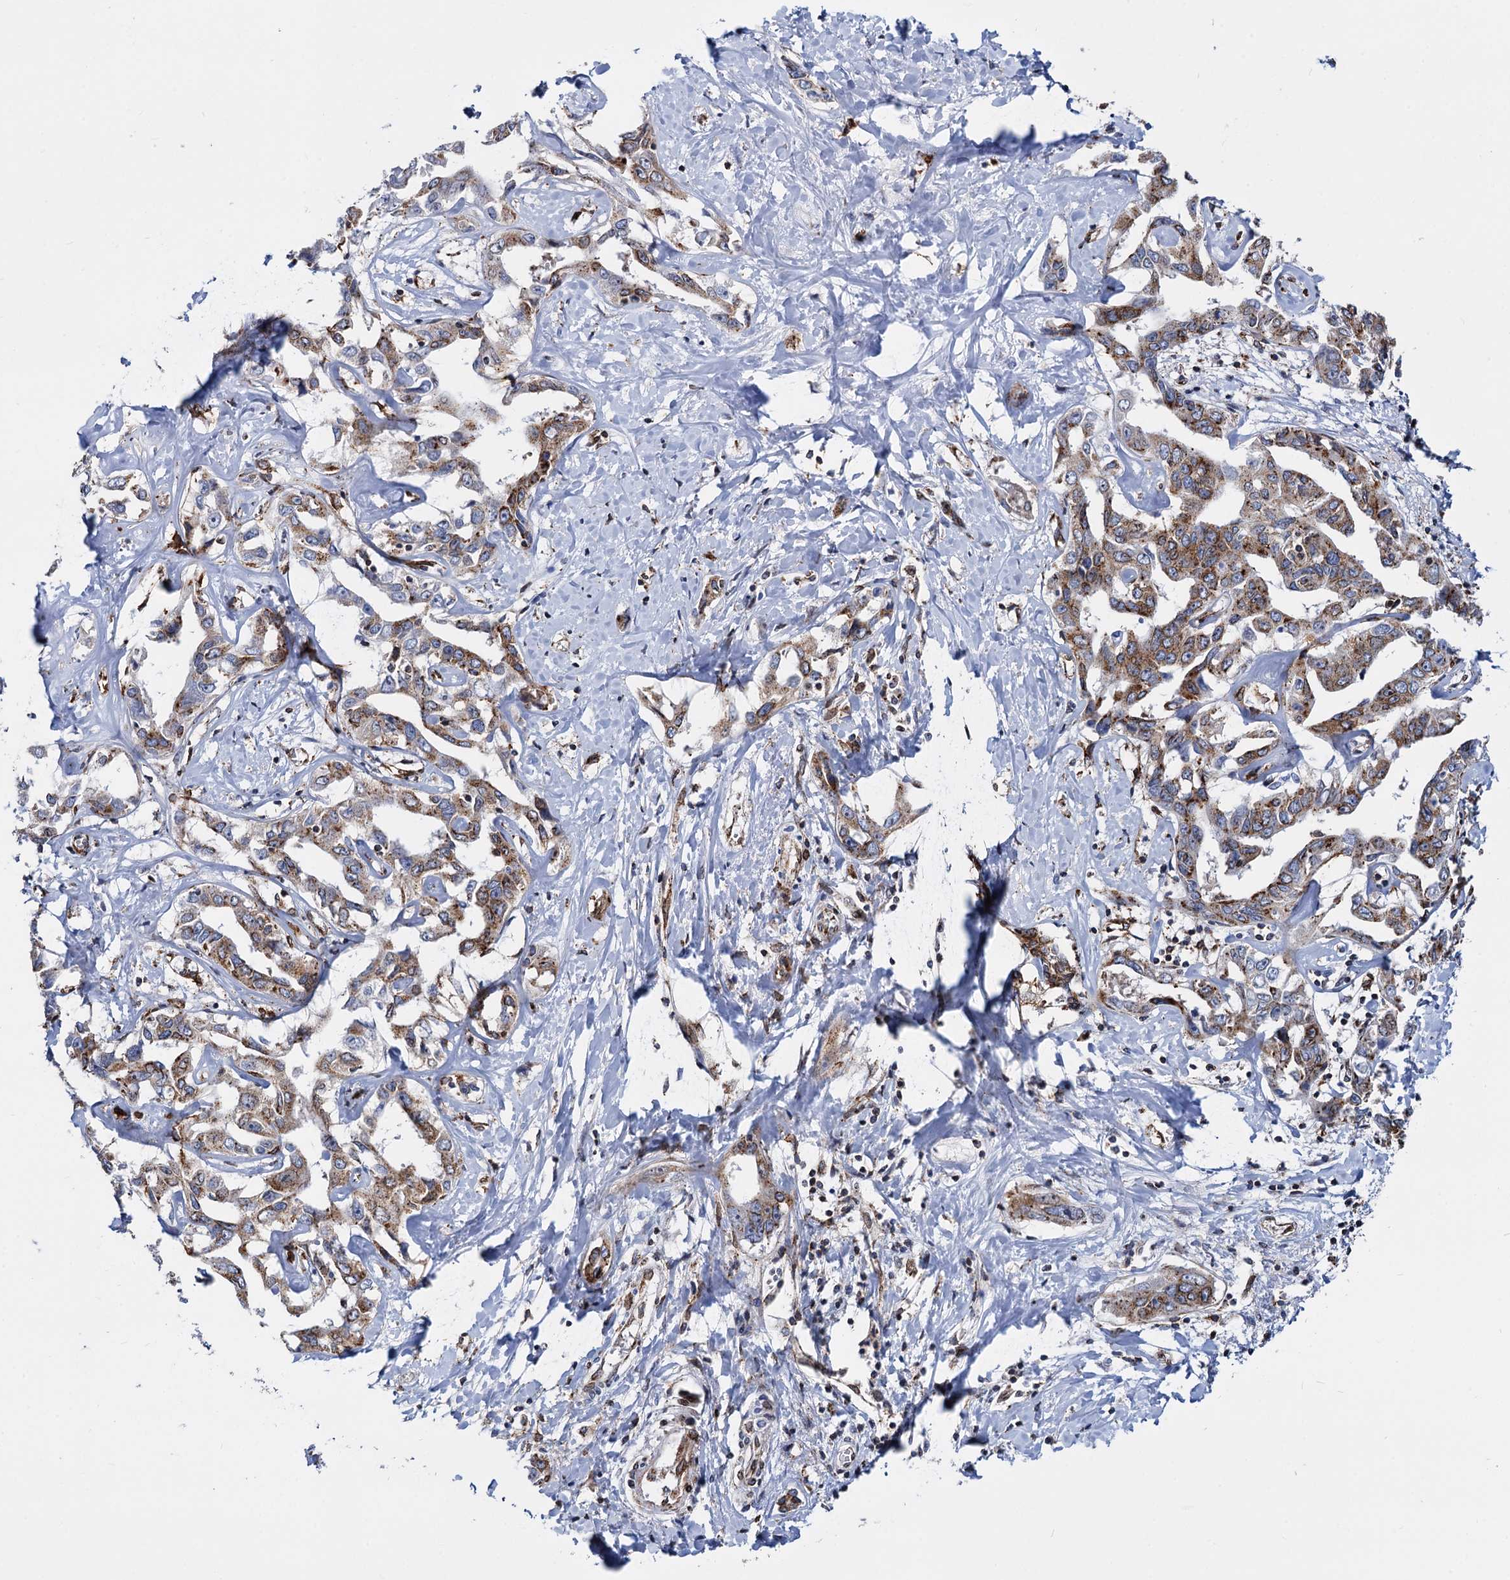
{"staining": {"intensity": "moderate", "quantity": ">75%", "location": "cytoplasmic/membranous"}, "tissue": "liver cancer", "cell_type": "Tumor cells", "image_type": "cancer", "snomed": [{"axis": "morphology", "description": "Cholangiocarcinoma"}, {"axis": "topography", "description": "Liver"}], "caption": "Tumor cells demonstrate medium levels of moderate cytoplasmic/membranous expression in approximately >75% of cells in human liver cholangiocarcinoma.", "gene": "SUPT20H", "patient": {"sex": "male", "age": 59}}